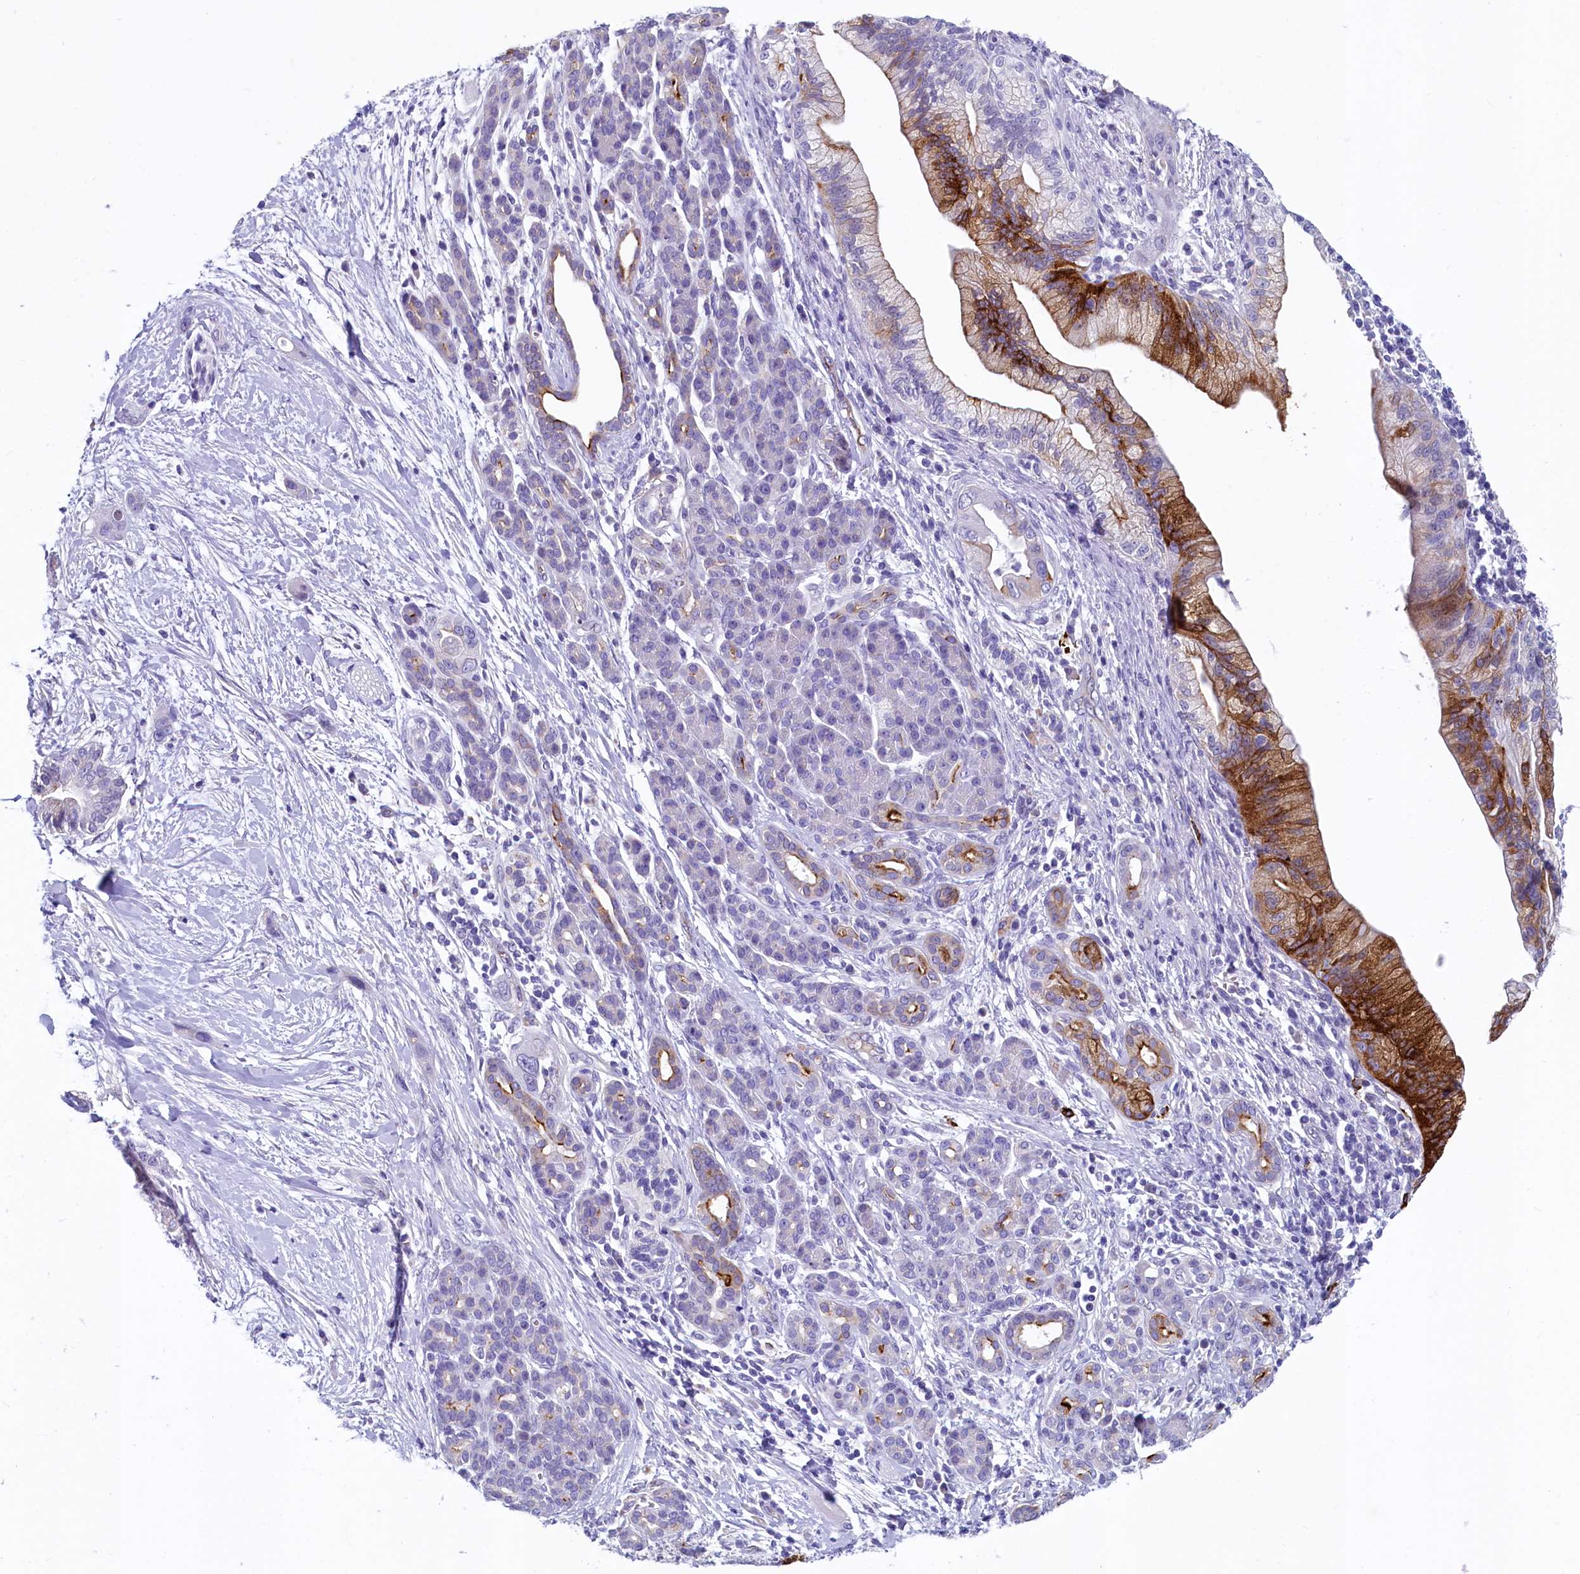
{"staining": {"intensity": "strong", "quantity": "25%-75%", "location": "cytoplasmic/membranous"}, "tissue": "pancreatic cancer", "cell_type": "Tumor cells", "image_type": "cancer", "snomed": [{"axis": "morphology", "description": "Adenocarcinoma, NOS"}, {"axis": "topography", "description": "Pancreas"}], "caption": "About 25%-75% of tumor cells in human pancreatic cancer display strong cytoplasmic/membranous protein staining as visualized by brown immunohistochemical staining.", "gene": "INSC", "patient": {"sex": "male", "age": 59}}